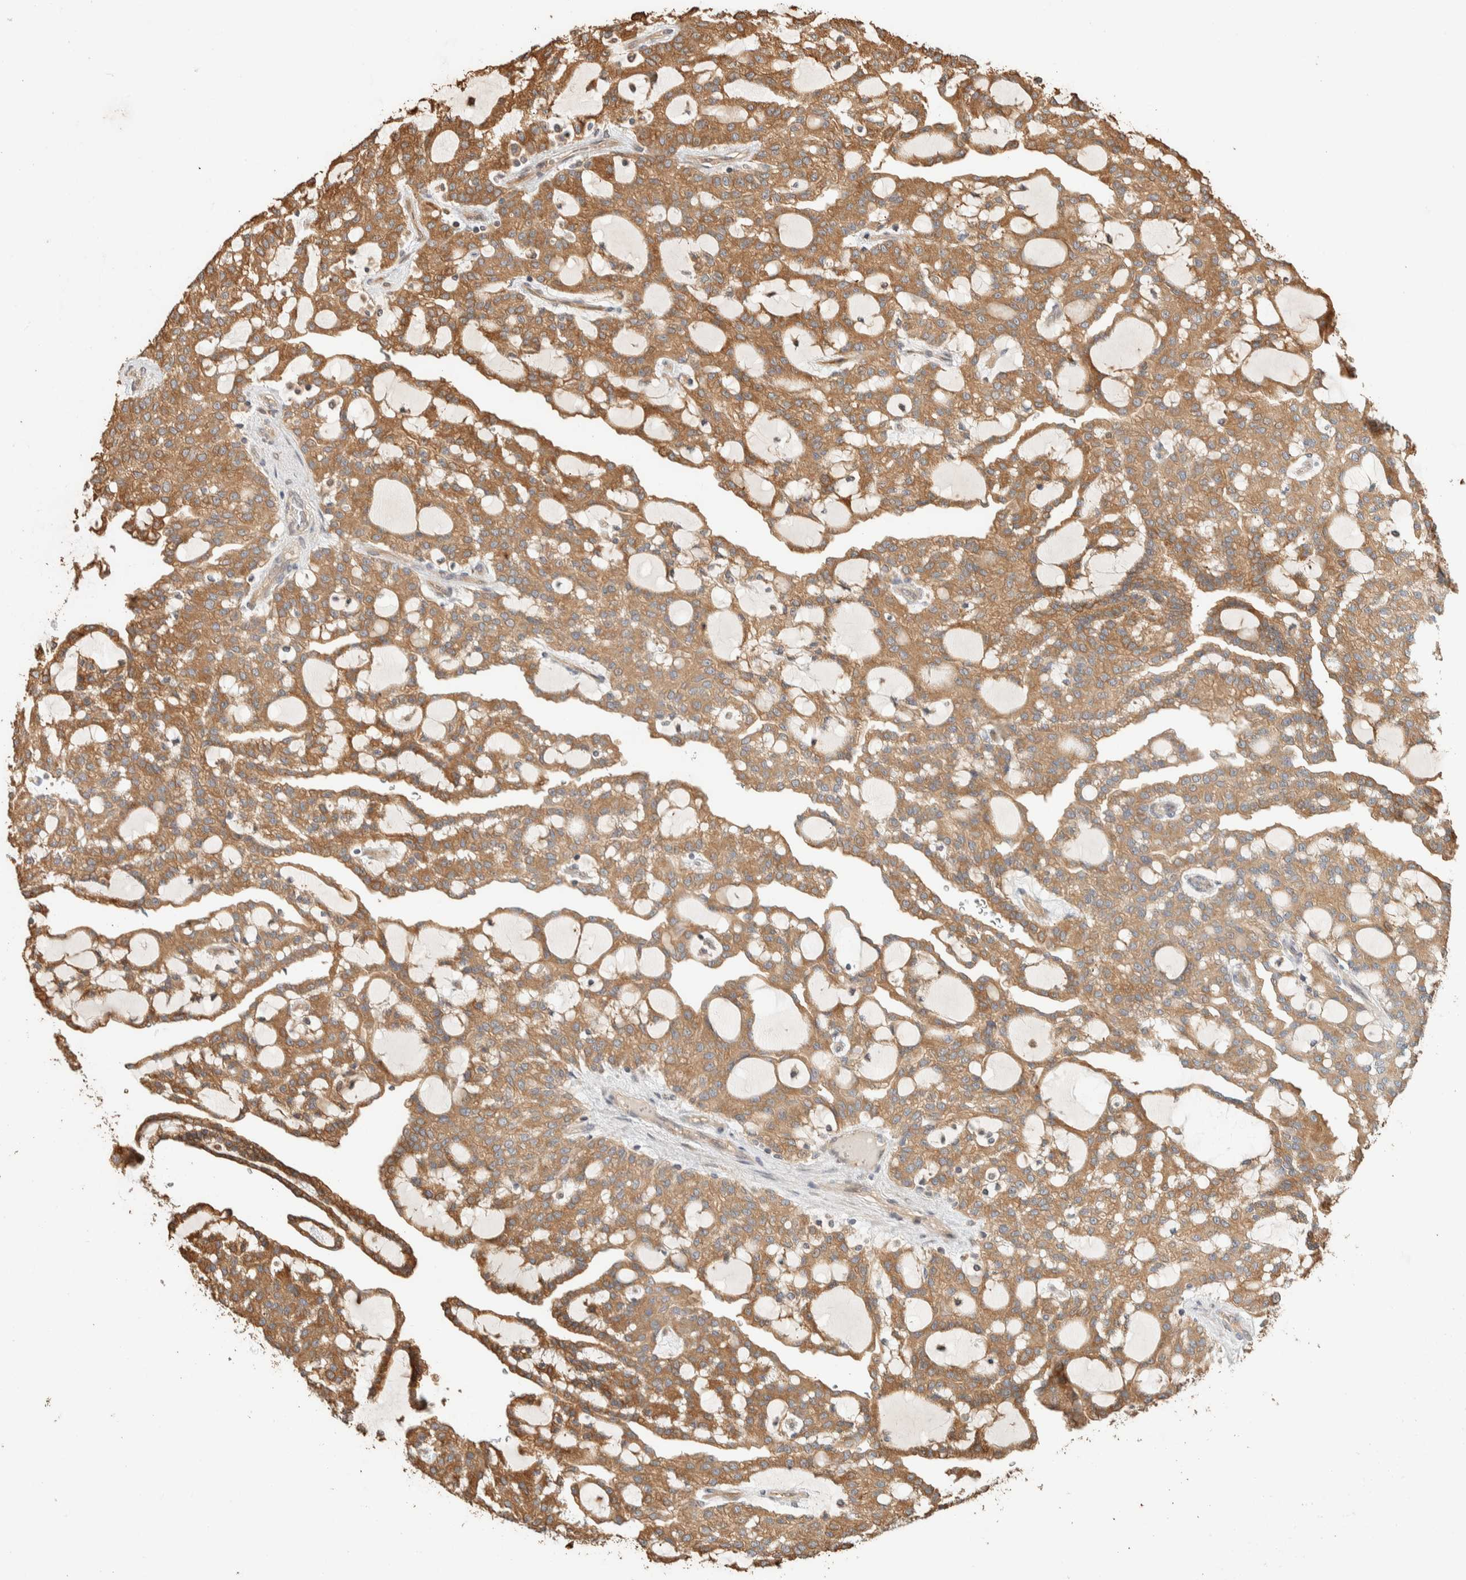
{"staining": {"intensity": "moderate", "quantity": ">75%", "location": "cytoplasmic/membranous"}, "tissue": "renal cancer", "cell_type": "Tumor cells", "image_type": "cancer", "snomed": [{"axis": "morphology", "description": "Adenocarcinoma, NOS"}, {"axis": "topography", "description": "Kidney"}], "caption": "Immunohistochemical staining of renal adenocarcinoma demonstrates medium levels of moderate cytoplasmic/membranous protein expression in approximately >75% of tumor cells. The staining is performed using DAB (3,3'-diaminobenzidine) brown chromogen to label protein expression. The nuclei are counter-stained blue using hematoxylin.", "gene": "EXOC7", "patient": {"sex": "male", "age": 63}}